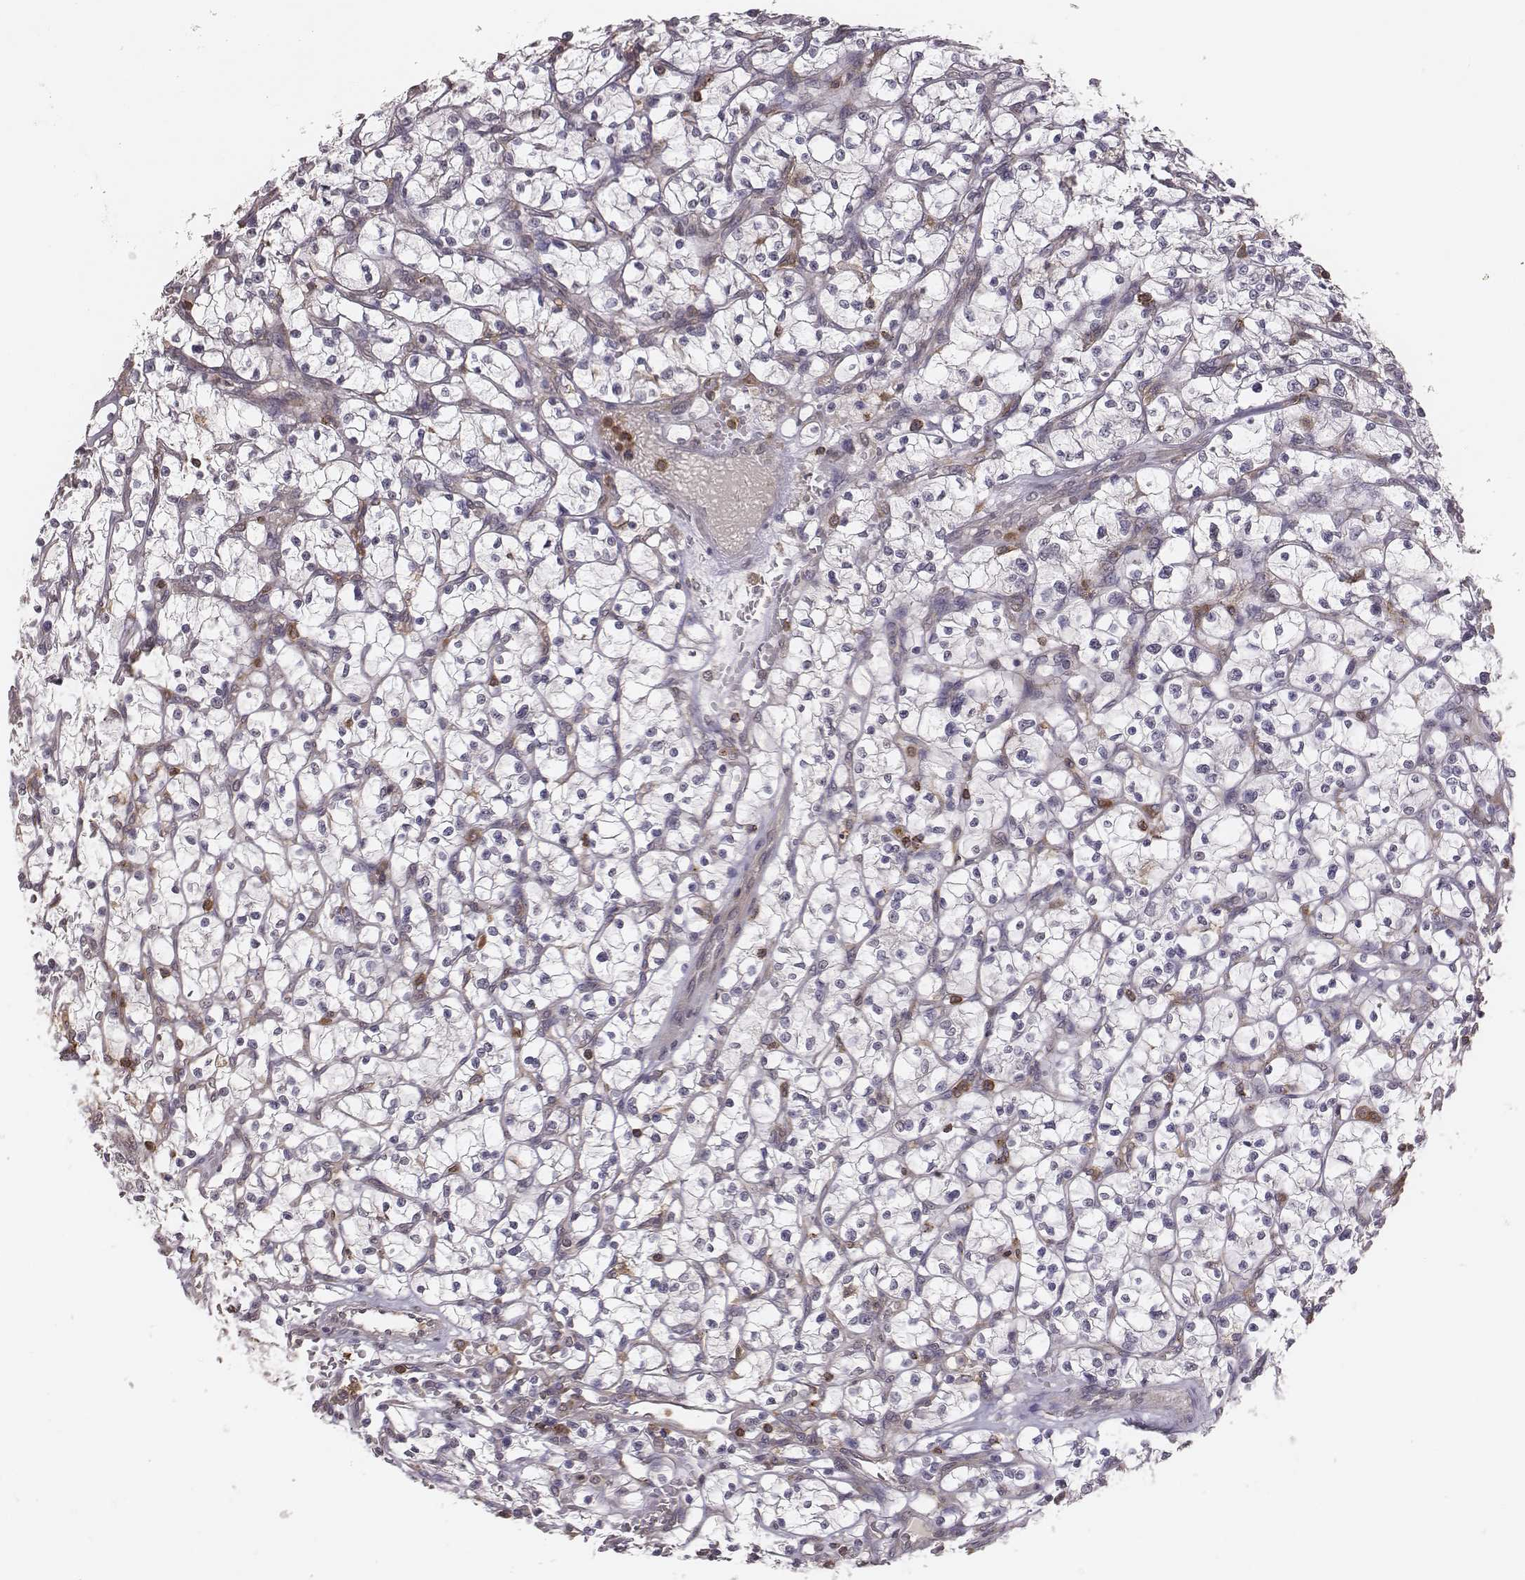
{"staining": {"intensity": "negative", "quantity": "none", "location": "none"}, "tissue": "renal cancer", "cell_type": "Tumor cells", "image_type": "cancer", "snomed": [{"axis": "morphology", "description": "Adenocarcinoma, NOS"}, {"axis": "topography", "description": "Kidney"}], "caption": "There is no significant expression in tumor cells of renal cancer.", "gene": "PILRA", "patient": {"sex": "female", "age": 64}}